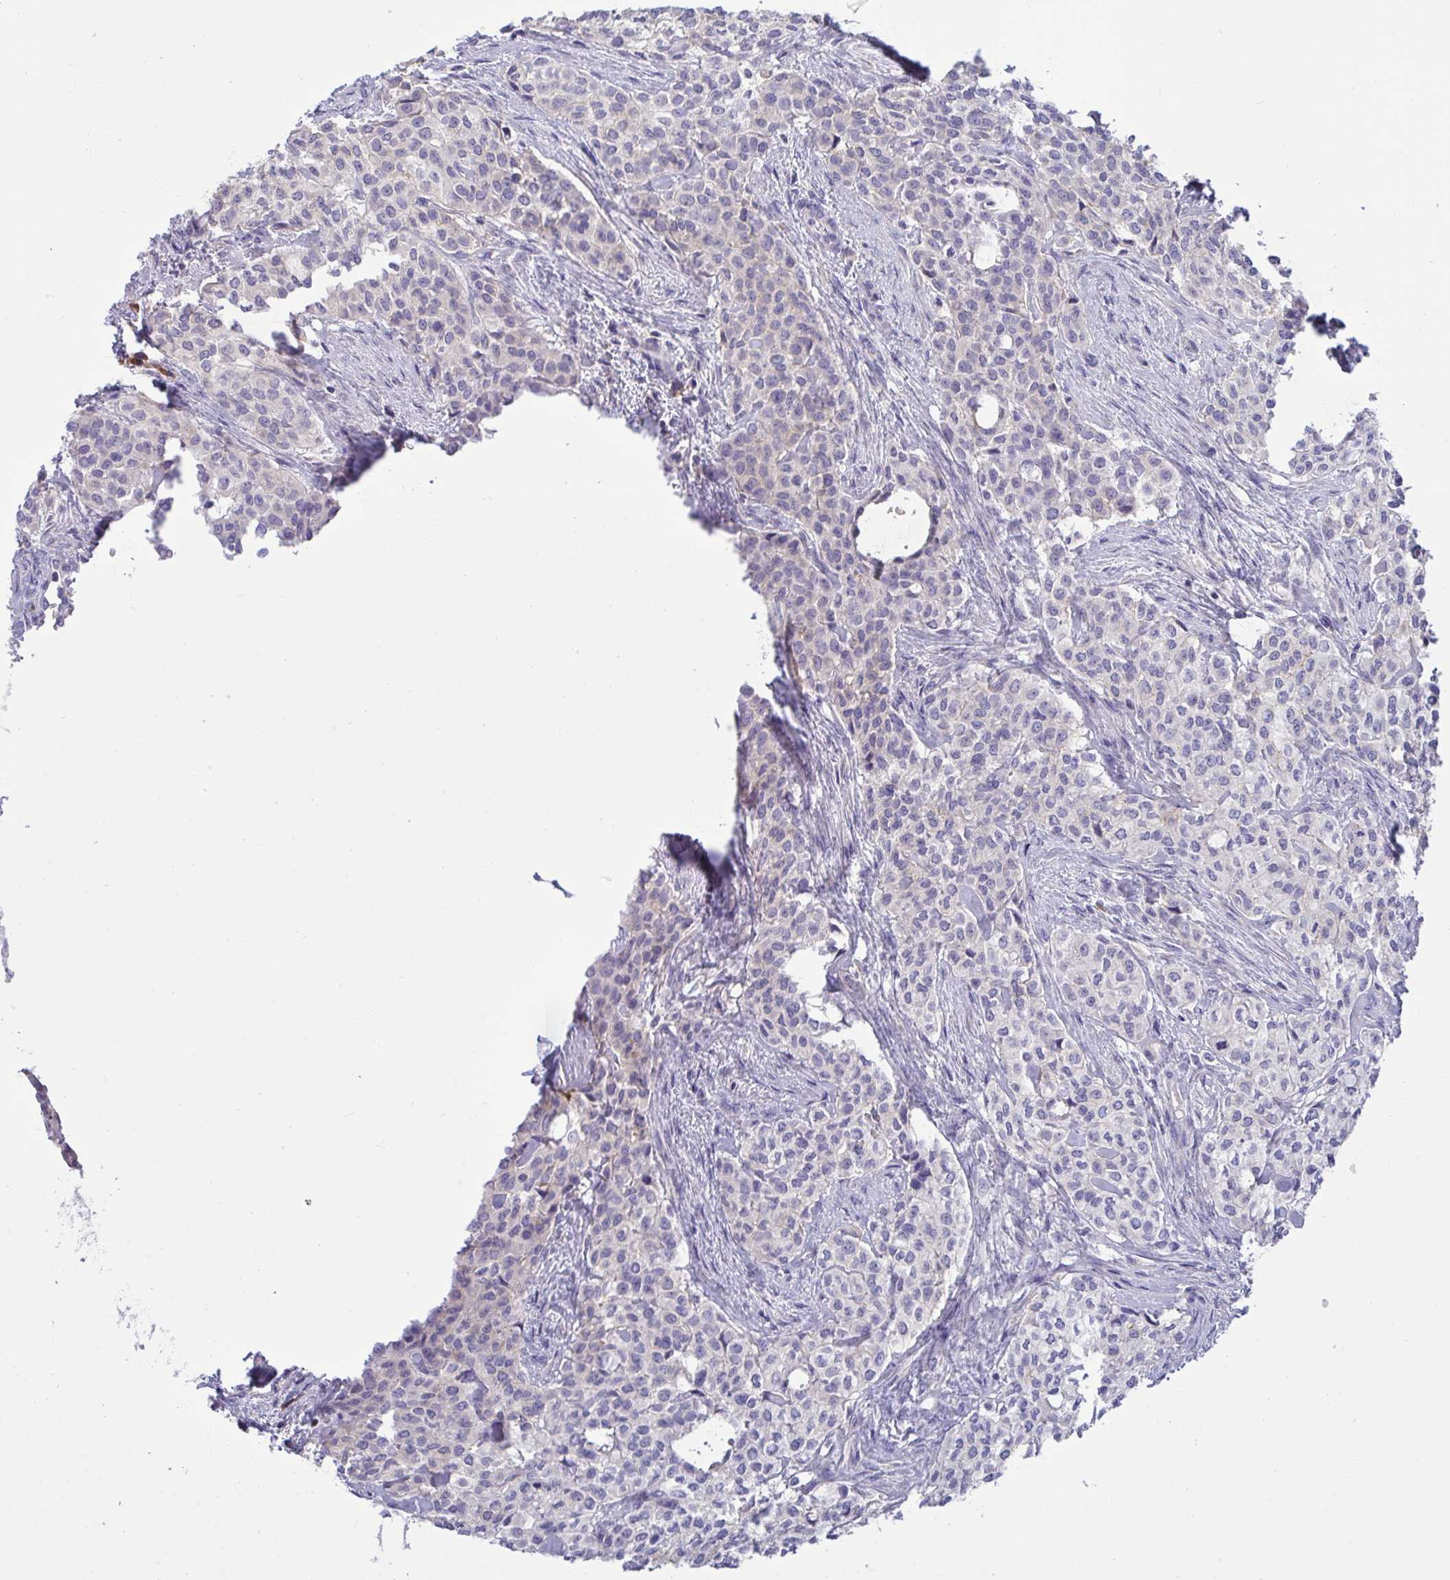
{"staining": {"intensity": "negative", "quantity": "none", "location": "none"}, "tissue": "head and neck cancer", "cell_type": "Tumor cells", "image_type": "cancer", "snomed": [{"axis": "morphology", "description": "Adenocarcinoma, NOS"}, {"axis": "topography", "description": "Head-Neck"}], "caption": "Image shows no significant protein staining in tumor cells of head and neck cancer (adenocarcinoma). The staining was performed using DAB to visualize the protein expression in brown, while the nuclei were stained in blue with hematoxylin (Magnification: 20x).", "gene": "TMEM41A", "patient": {"sex": "male", "age": 81}}